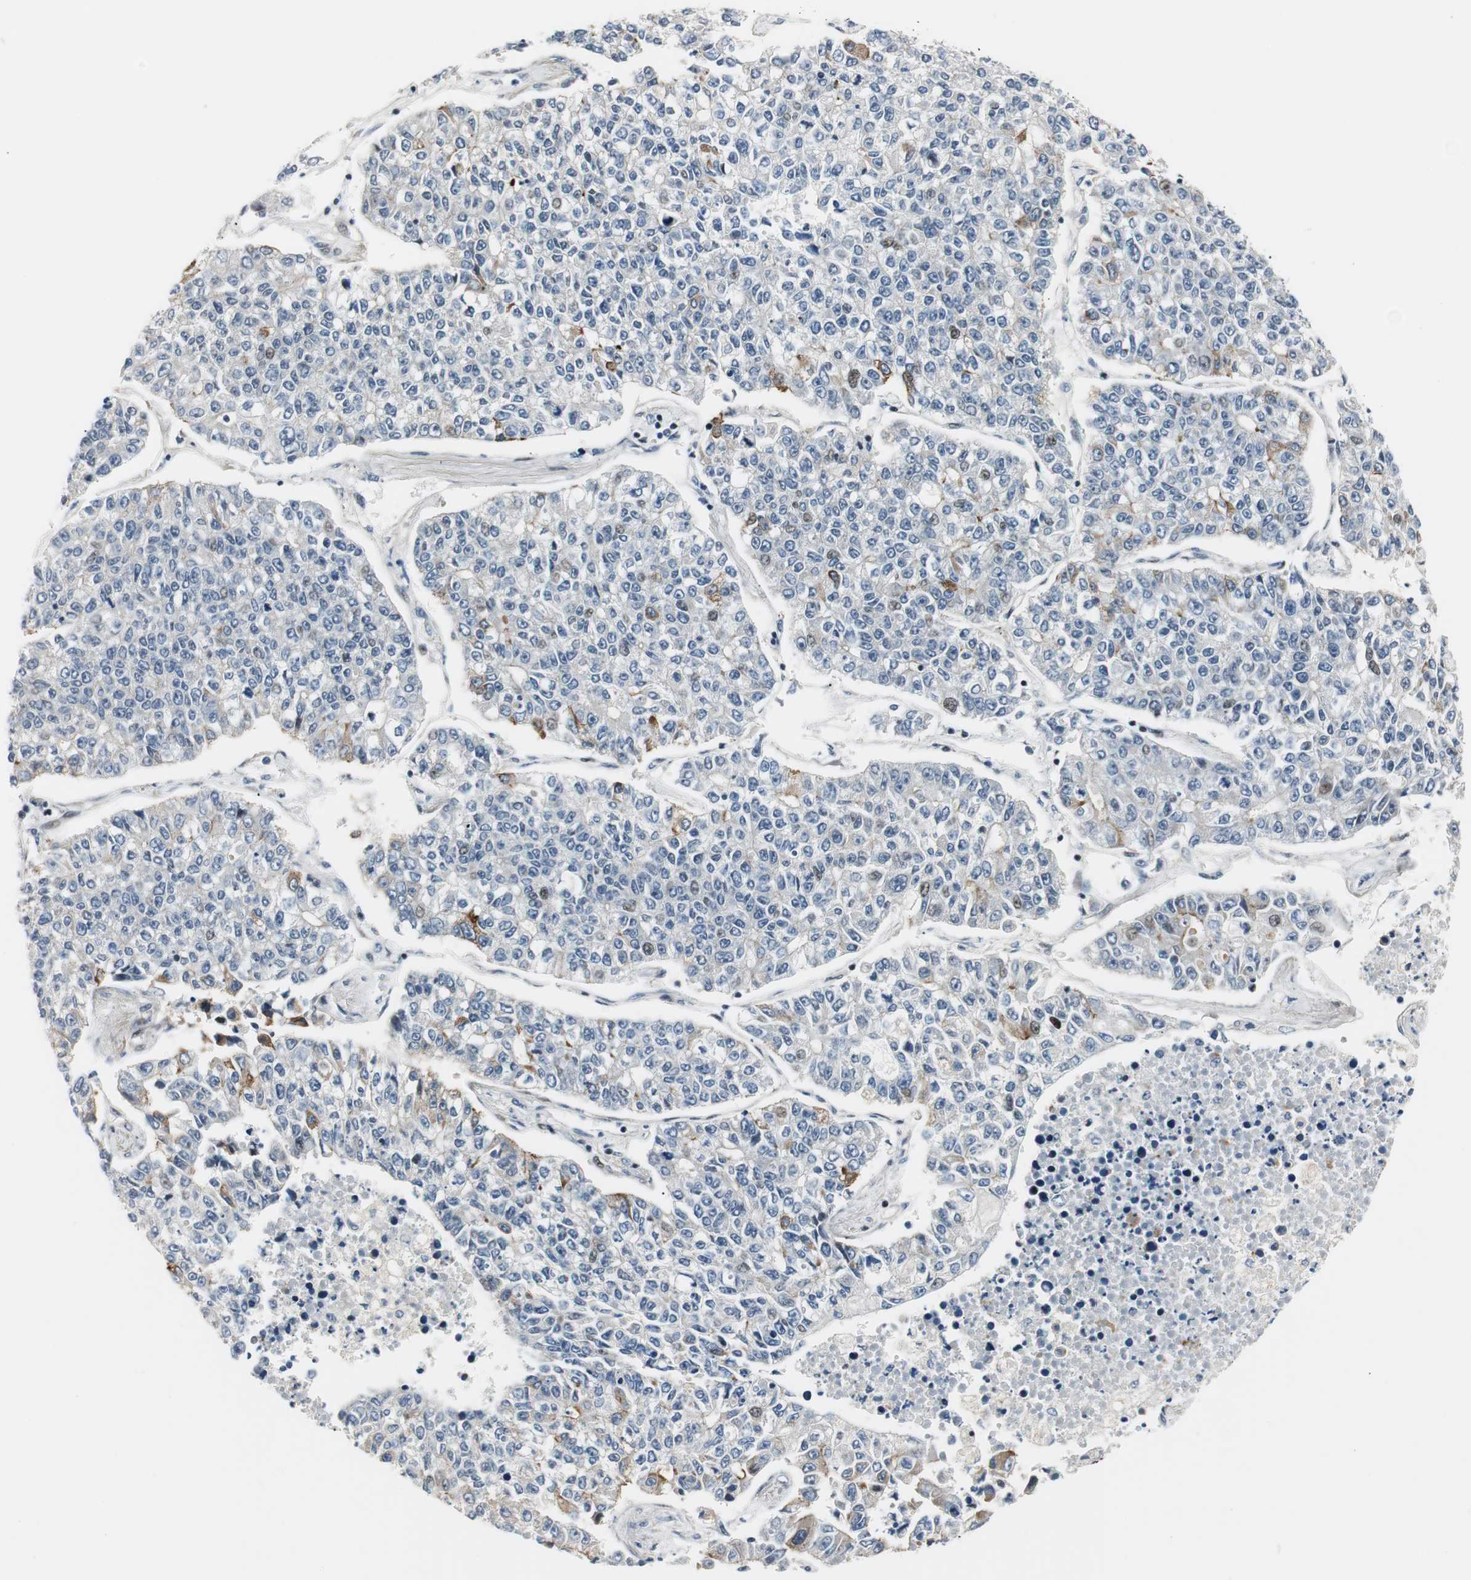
{"staining": {"intensity": "moderate", "quantity": "<25%", "location": "cytoplasmic/membranous"}, "tissue": "lung cancer", "cell_type": "Tumor cells", "image_type": "cancer", "snomed": [{"axis": "morphology", "description": "Adenocarcinoma, NOS"}, {"axis": "topography", "description": "Lung"}], "caption": "Moderate cytoplasmic/membranous positivity is present in approximately <25% of tumor cells in lung cancer (adenocarcinoma).", "gene": "RAD1", "patient": {"sex": "male", "age": 49}}